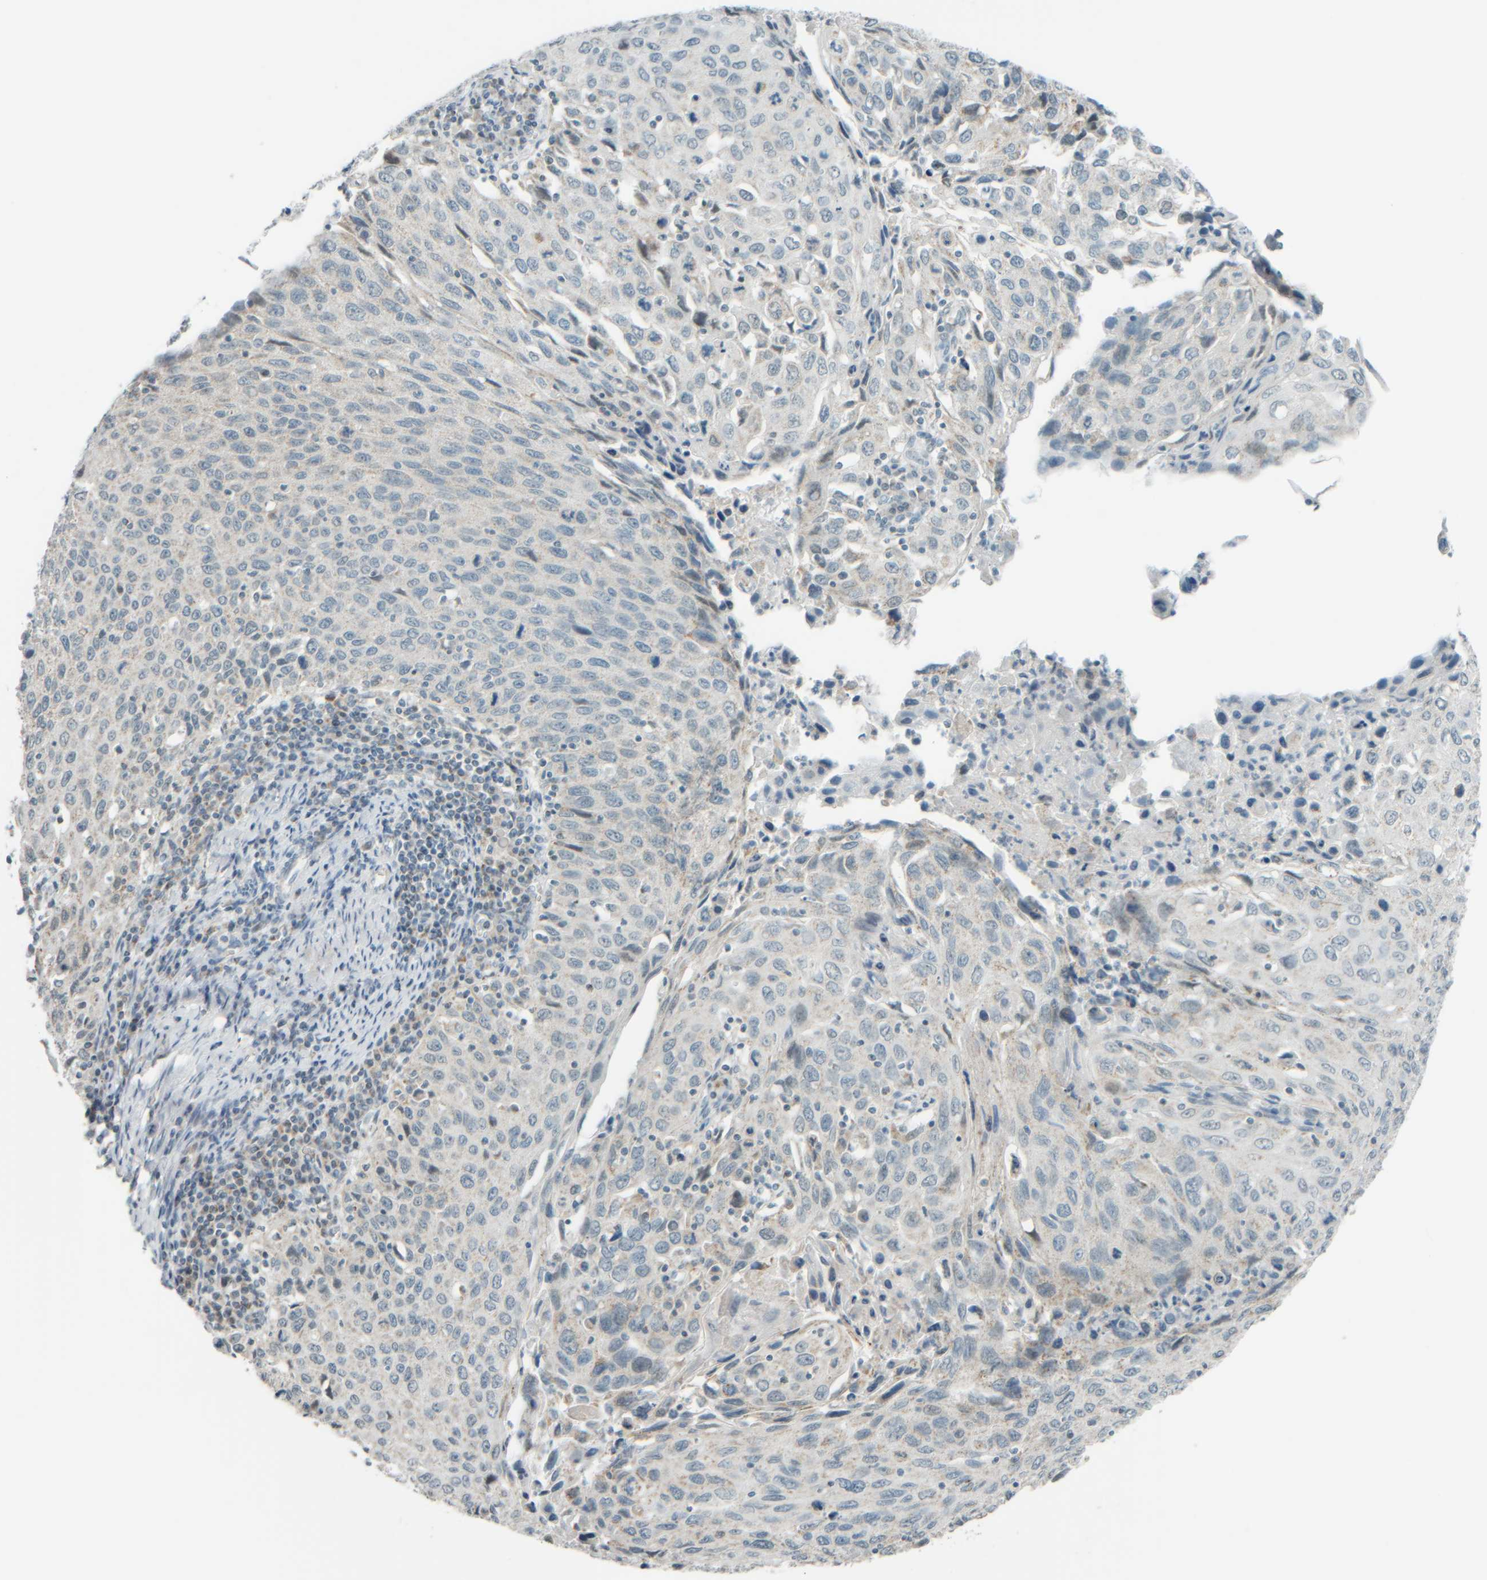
{"staining": {"intensity": "weak", "quantity": "<25%", "location": "cytoplasmic/membranous"}, "tissue": "cervical cancer", "cell_type": "Tumor cells", "image_type": "cancer", "snomed": [{"axis": "morphology", "description": "Squamous cell carcinoma, NOS"}, {"axis": "topography", "description": "Cervix"}], "caption": "Protein analysis of cervical squamous cell carcinoma exhibits no significant positivity in tumor cells.", "gene": "PTGES3L-AARSD1", "patient": {"sex": "female", "age": 53}}